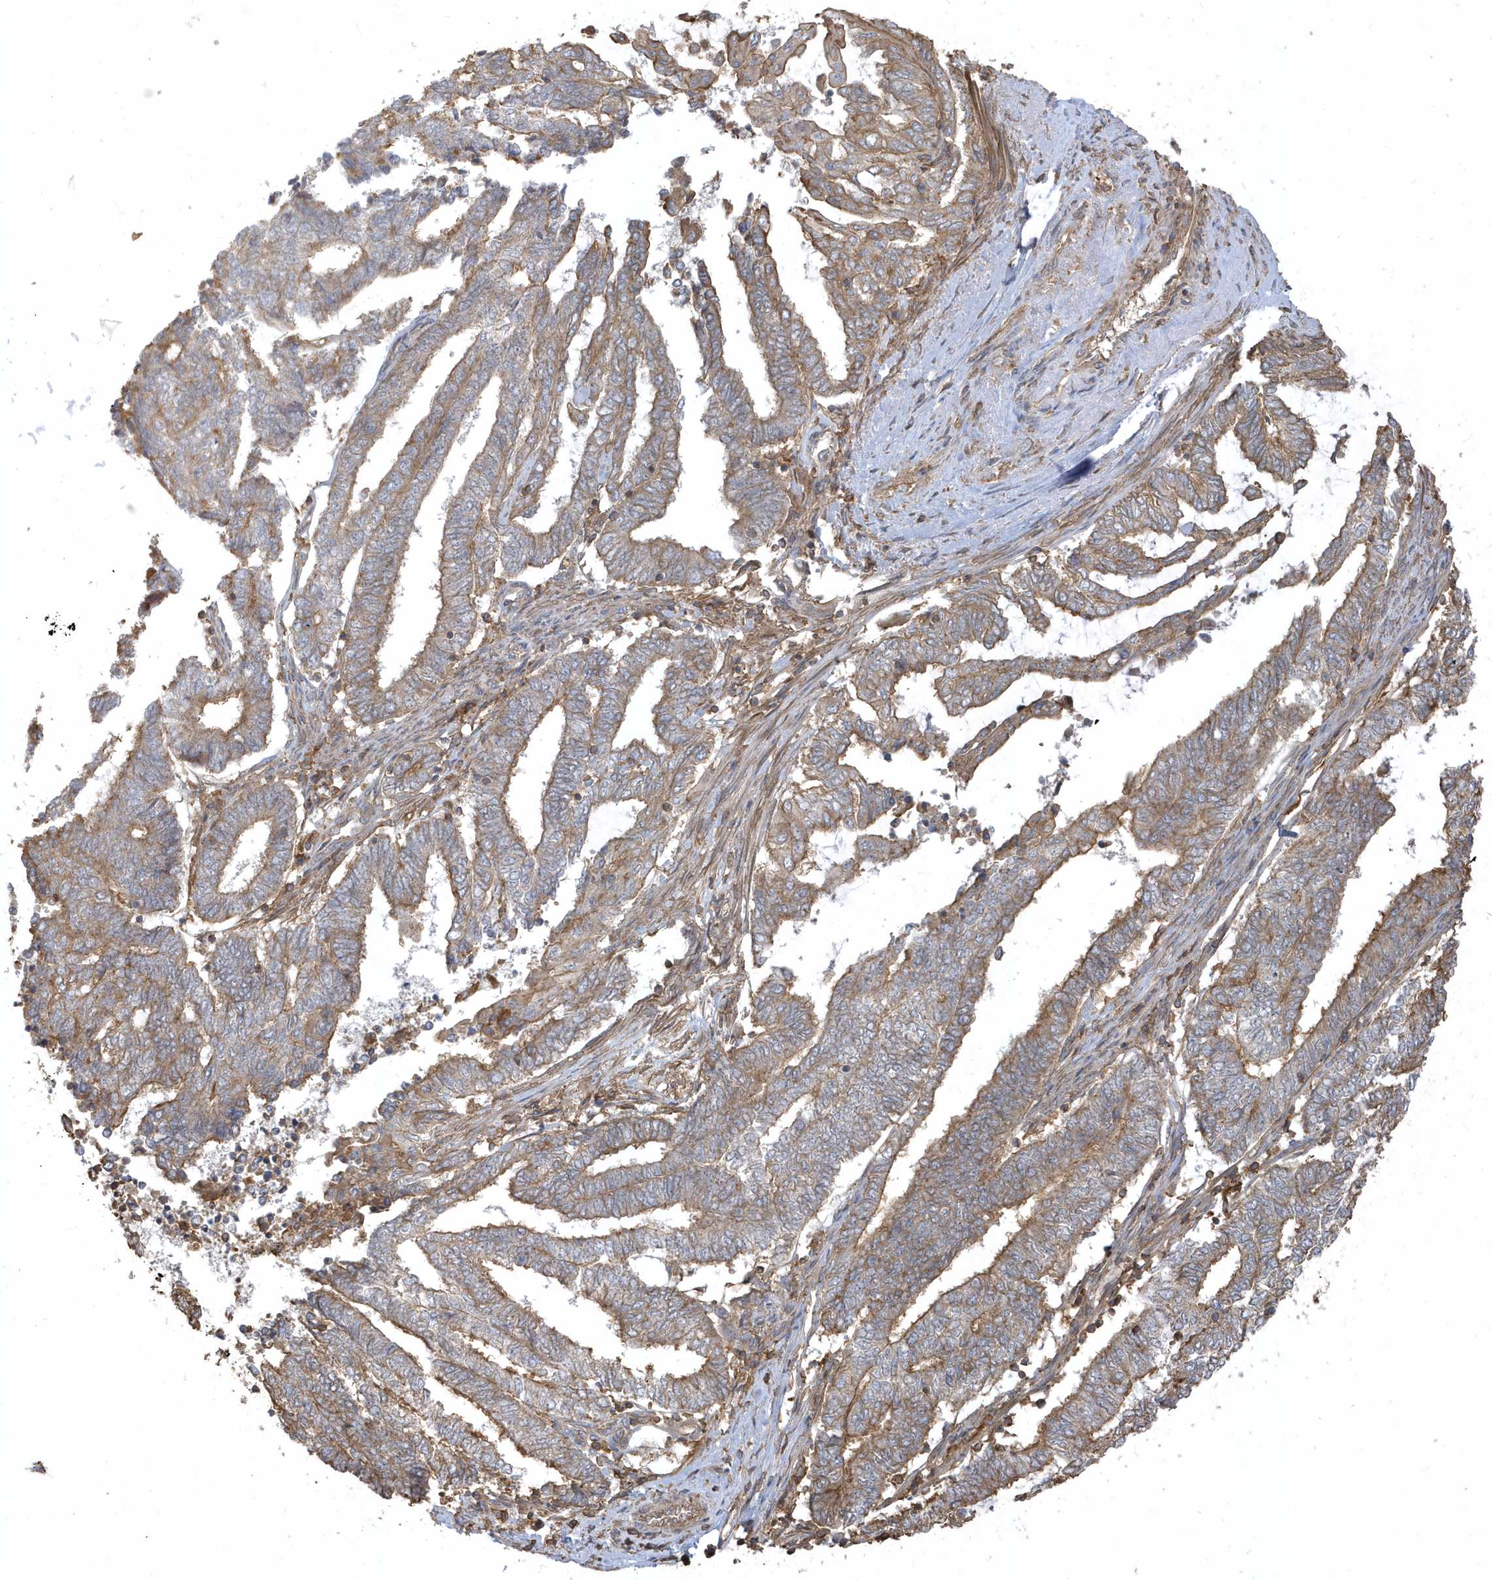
{"staining": {"intensity": "moderate", "quantity": ">75%", "location": "cytoplasmic/membranous"}, "tissue": "endometrial cancer", "cell_type": "Tumor cells", "image_type": "cancer", "snomed": [{"axis": "morphology", "description": "Adenocarcinoma, NOS"}, {"axis": "topography", "description": "Uterus"}, {"axis": "topography", "description": "Endometrium"}], "caption": "This is an image of immunohistochemistry (IHC) staining of adenocarcinoma (endometrial), which shows moderate positivity in the cytoplasmic/membranous of tumor cells.", "gene": "ZBTB8A", "patient": {"sex": "female", "age": 70}}